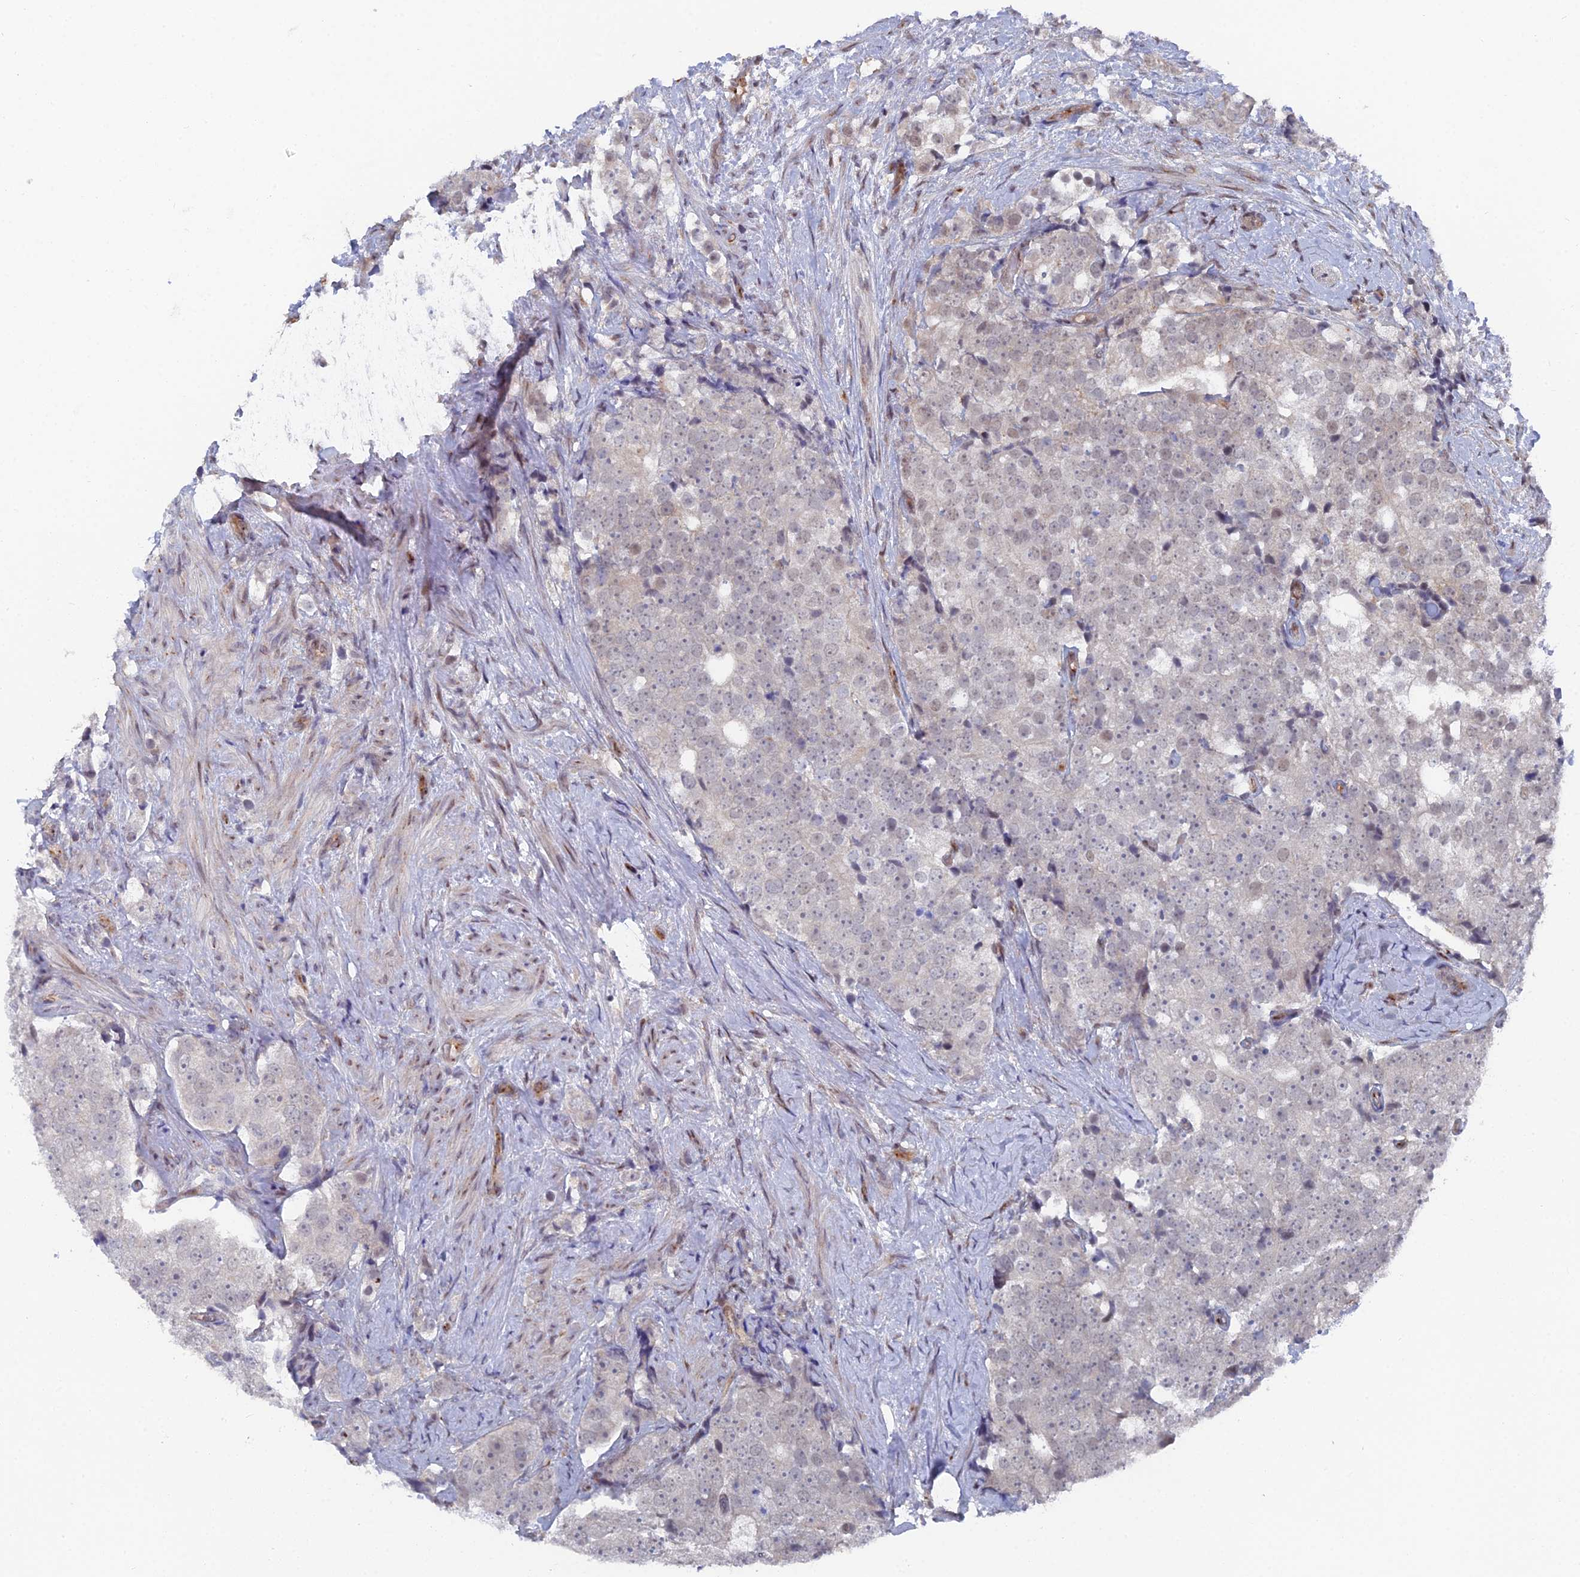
{"staining": {"intensity": "negative", "quantity": "none", "location": "none"}, "tissue": "prostate cancer", "cell_type": "Tumor cells", "image_type": "cancer", "snomed": [{"axis": "morphology", "description": "Adenocarcinoma, High grade"}, {"axis": "topography", "description": "Prostate"}], "caption": "Adenocarcinoma (high-grade) (prostate) was stained to show a protein in brown. There is no significant staining in tumor cells. (Brightfield microscopy of DAB (3,3'-diaminobenzidine) immunohistochemistry (IHC) at high magnification).", "gene": "FHIP2A", "patient": {"sex": "male", "age": 49}}